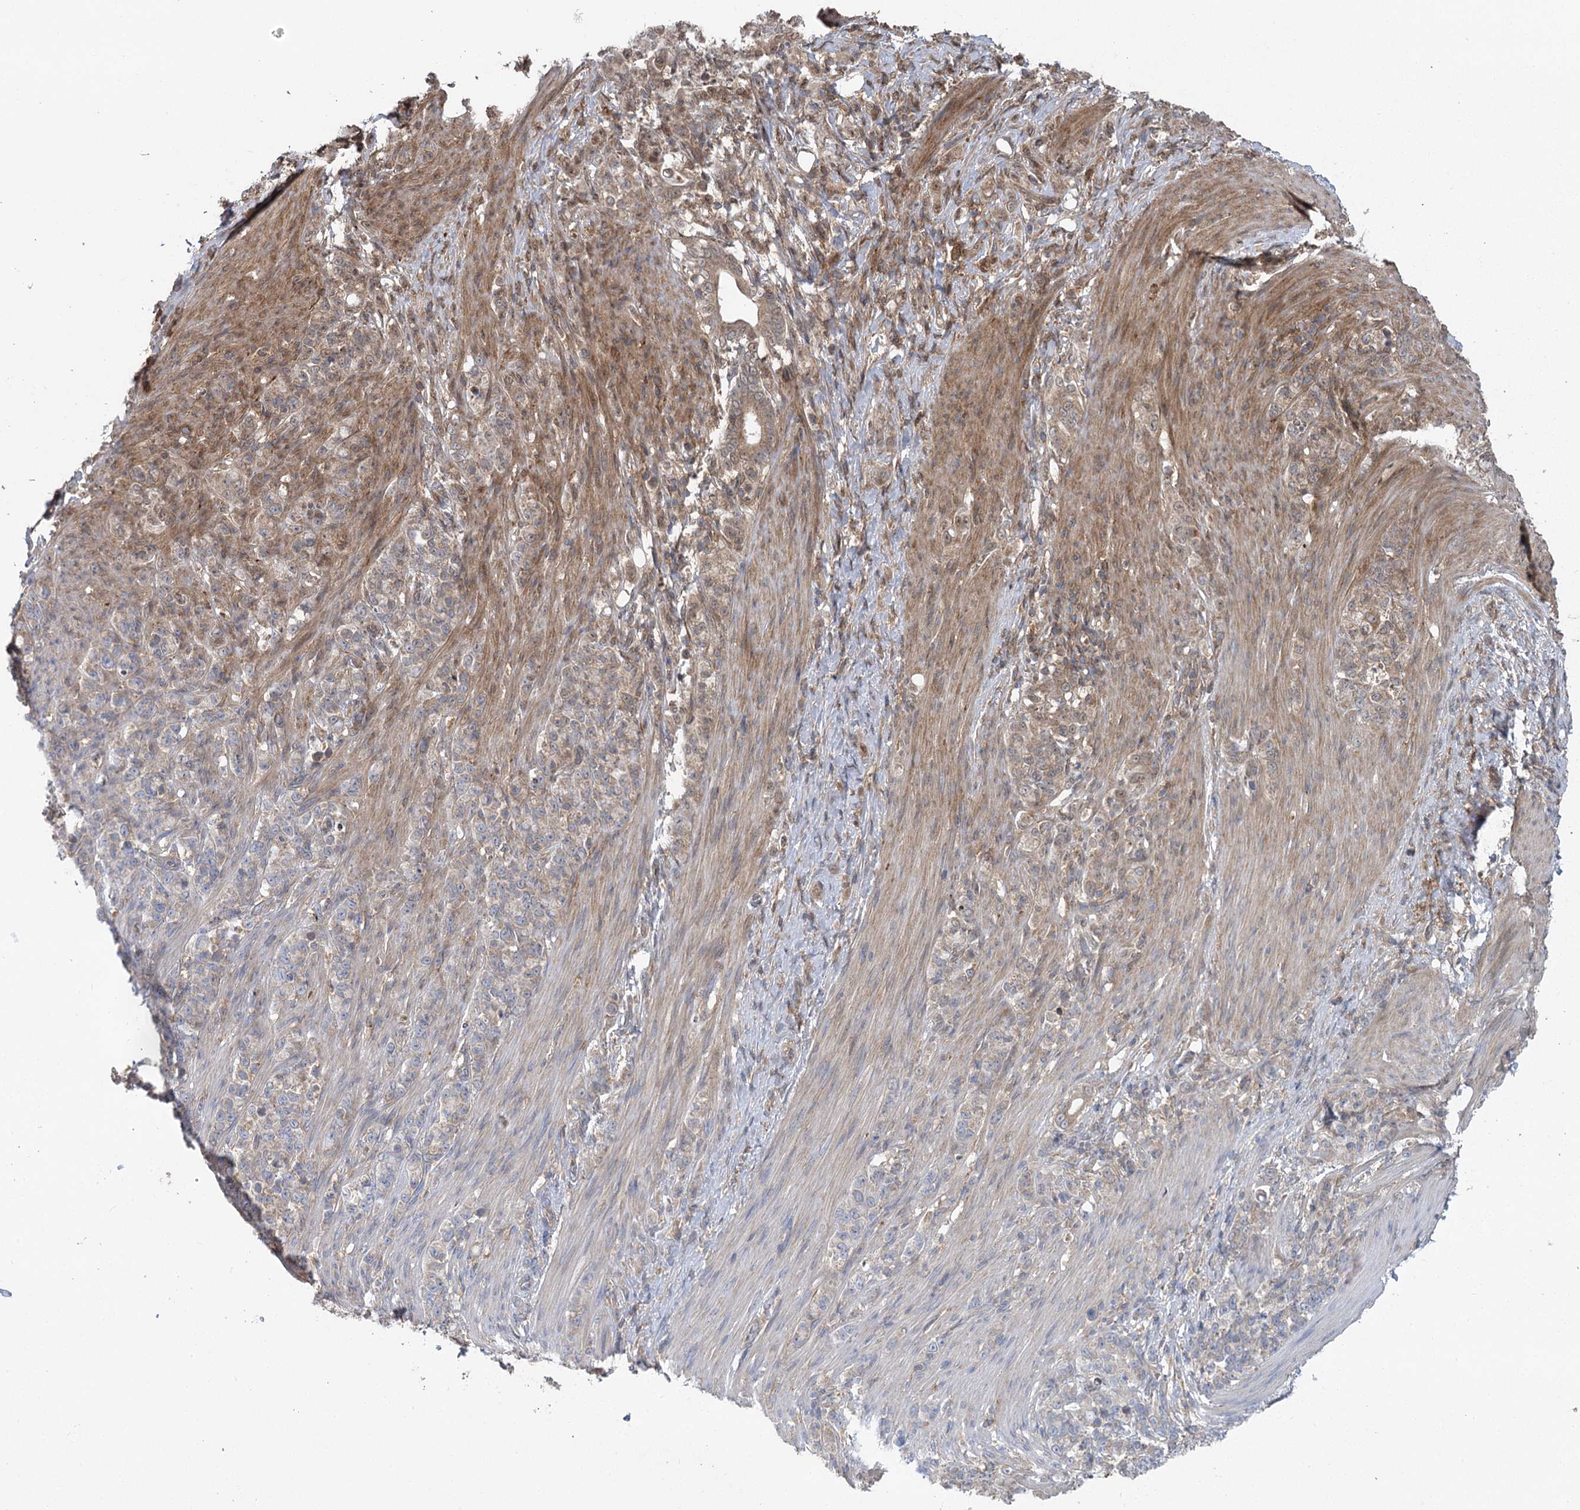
{"staining": {"intensity": "weak", "quantity": "25%-75%", "location": "cytoplasmic/membranous"}, "tissue": "stomach cancer", "cell_type": "Tumor cells", "image_type": "cancer", "snomed": [{"axis": "morphology", "description": "Adenocarcinoma, NOS"}, {"axis": "topography", "description": "Stomach"}], "caption": "A micrograph showing weak cytoplasmic/membranous staining in approximately 25%-75% of tumor cells in stomach cancer, as visualized by brown immunohistochemical staining.", "gene": "C12orf4", "patient": {"sex": "female", "age": 79}}